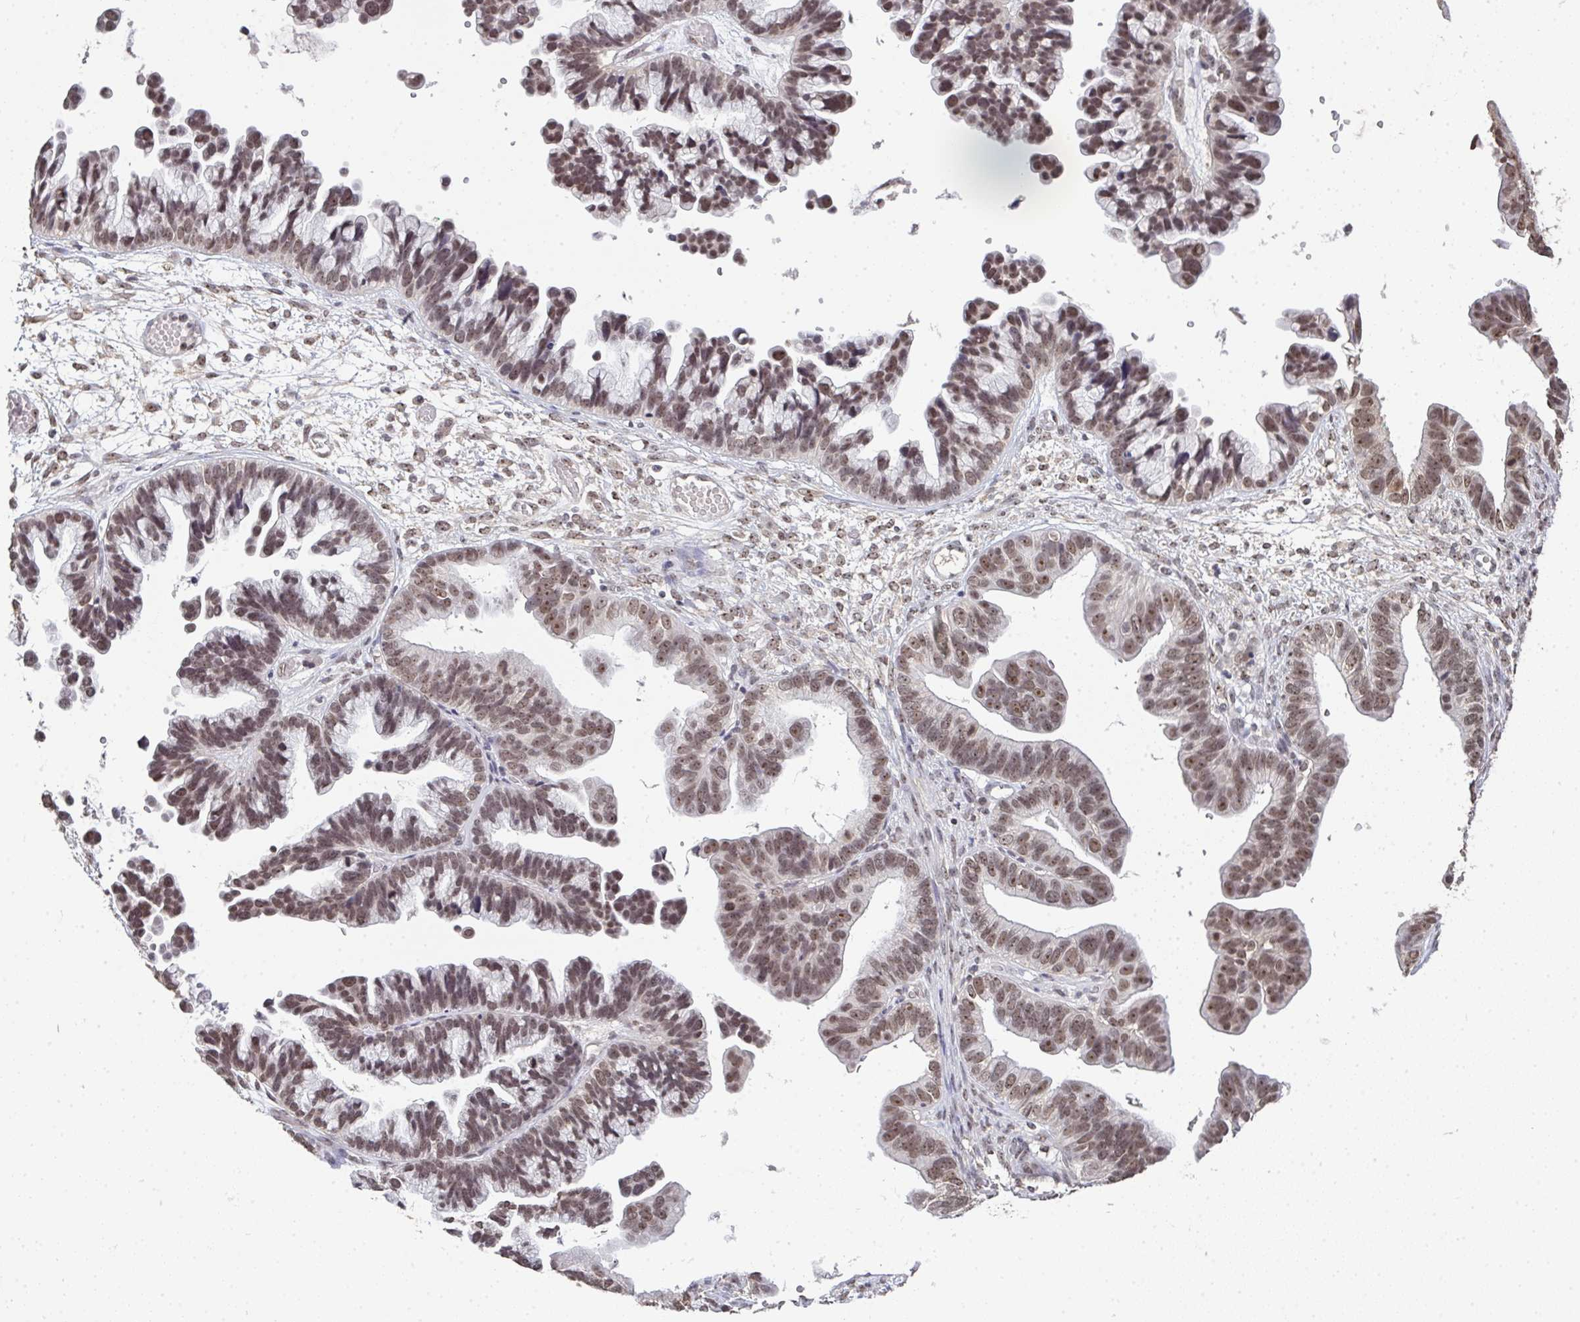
{"staining": {"intensity": "moderate", "quantity": ">75%", "location": "nuclear"}, "tissue": "ovarian cancer", "cell_type": "Tumor cells", "image_type": "cancer", "snomed": [{"axis": "morphology", "description": "Cystadenocarcinoma, serous, NOS"}, {"axis": "topography", "description": "Ovary"}], "caption": "Ovarian cancer was stained to show a protein in brown. There is medium levels of moderate nuclear positivity in approximately >75% of tumor cells.", "gene": "DKC1", "patient": {"sex": "female", "age": 56}}